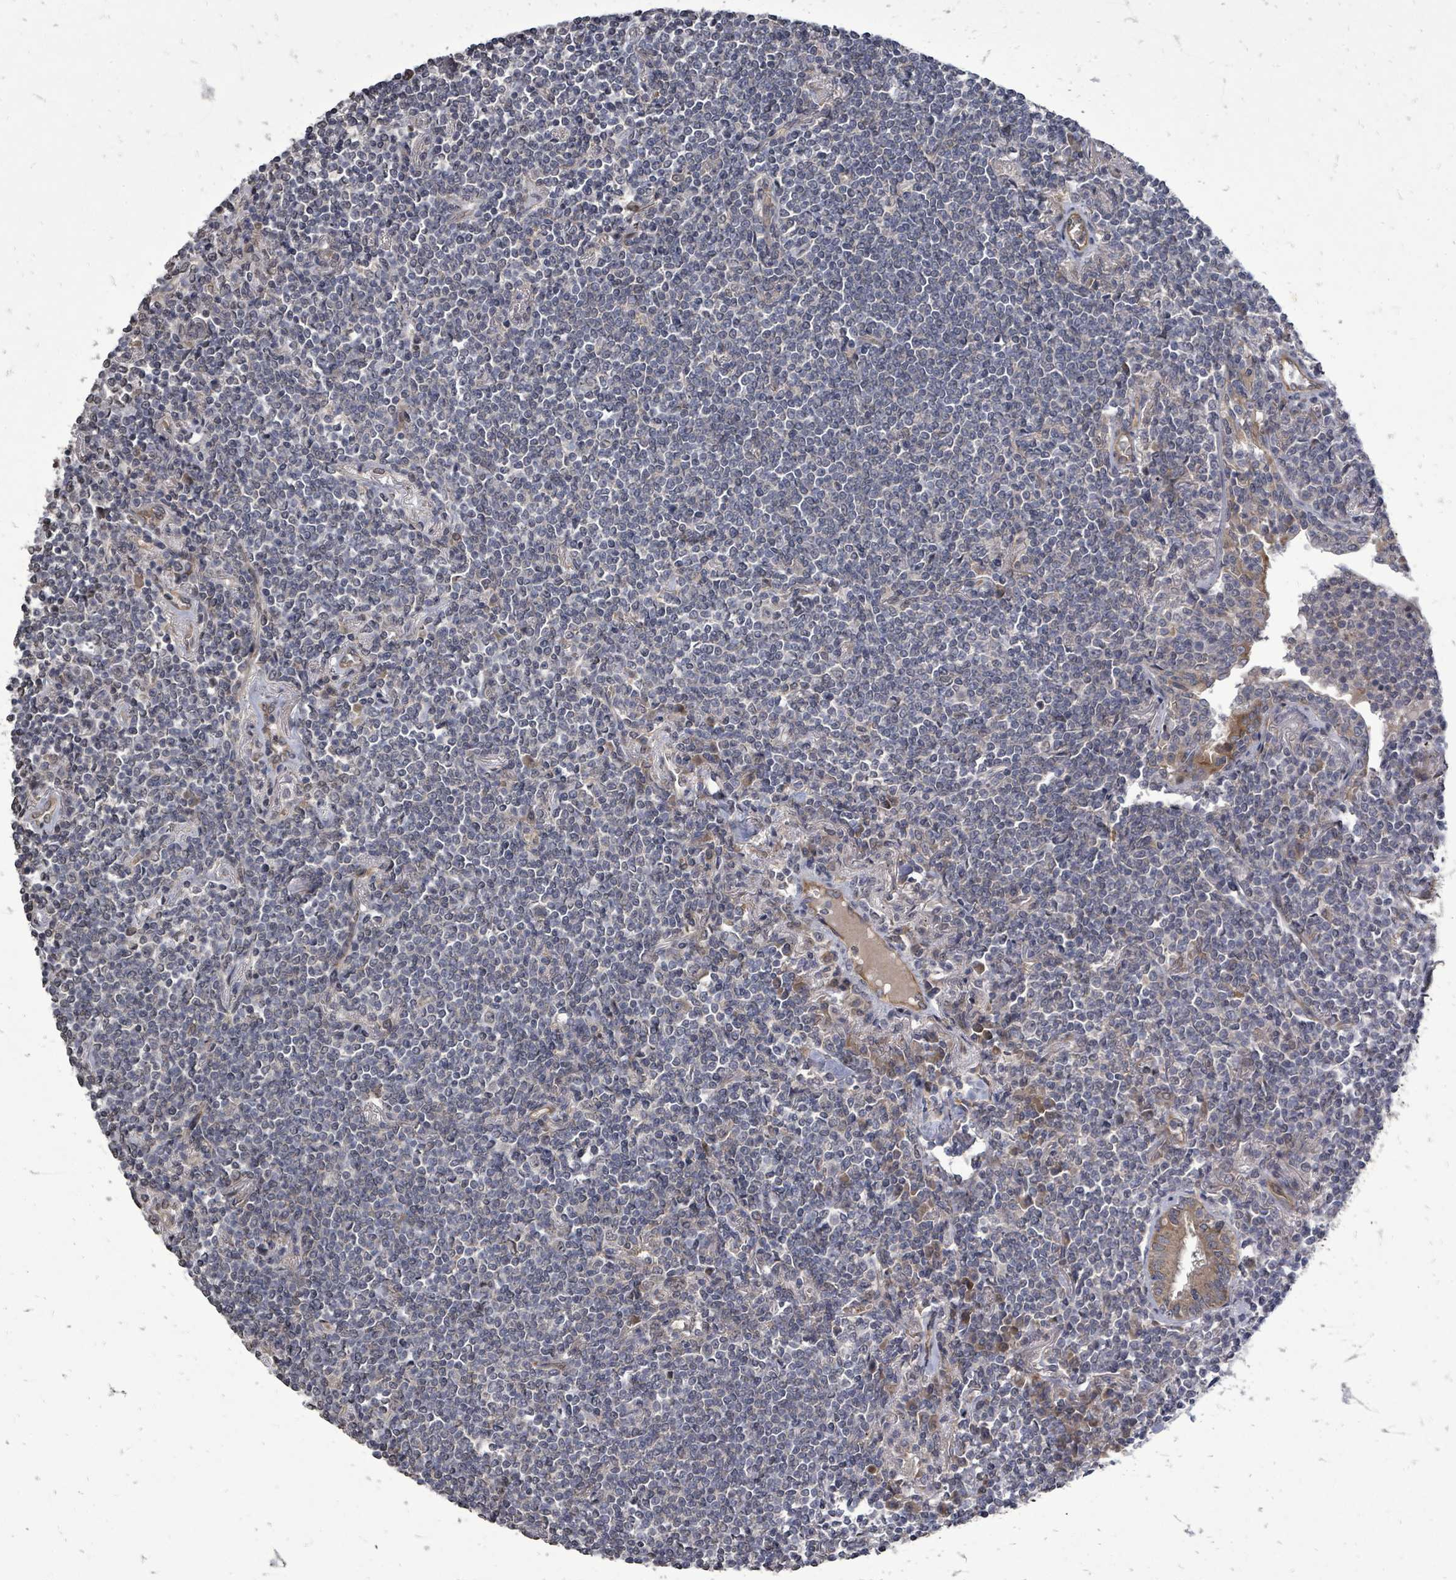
{"staining": {"intensity": "negative", "quantity": "none", "location": "none"}, "tissue": "lymphoma", "cell_type": "Tumor cells", "image_type": "cancer", "snomed": [{"axis": "morphology", "description": "Malignant lymphoma, non-Hodgkin's type, Low grade"}, {"axis": "topography", "description": "Lung"}], "caption": "Human lymphoma stained for a protein using immunohistochemistry displays no expression in tumor cells.", "gene": "RALGAPB", "patient": {"sex": "female", "age": 71}}